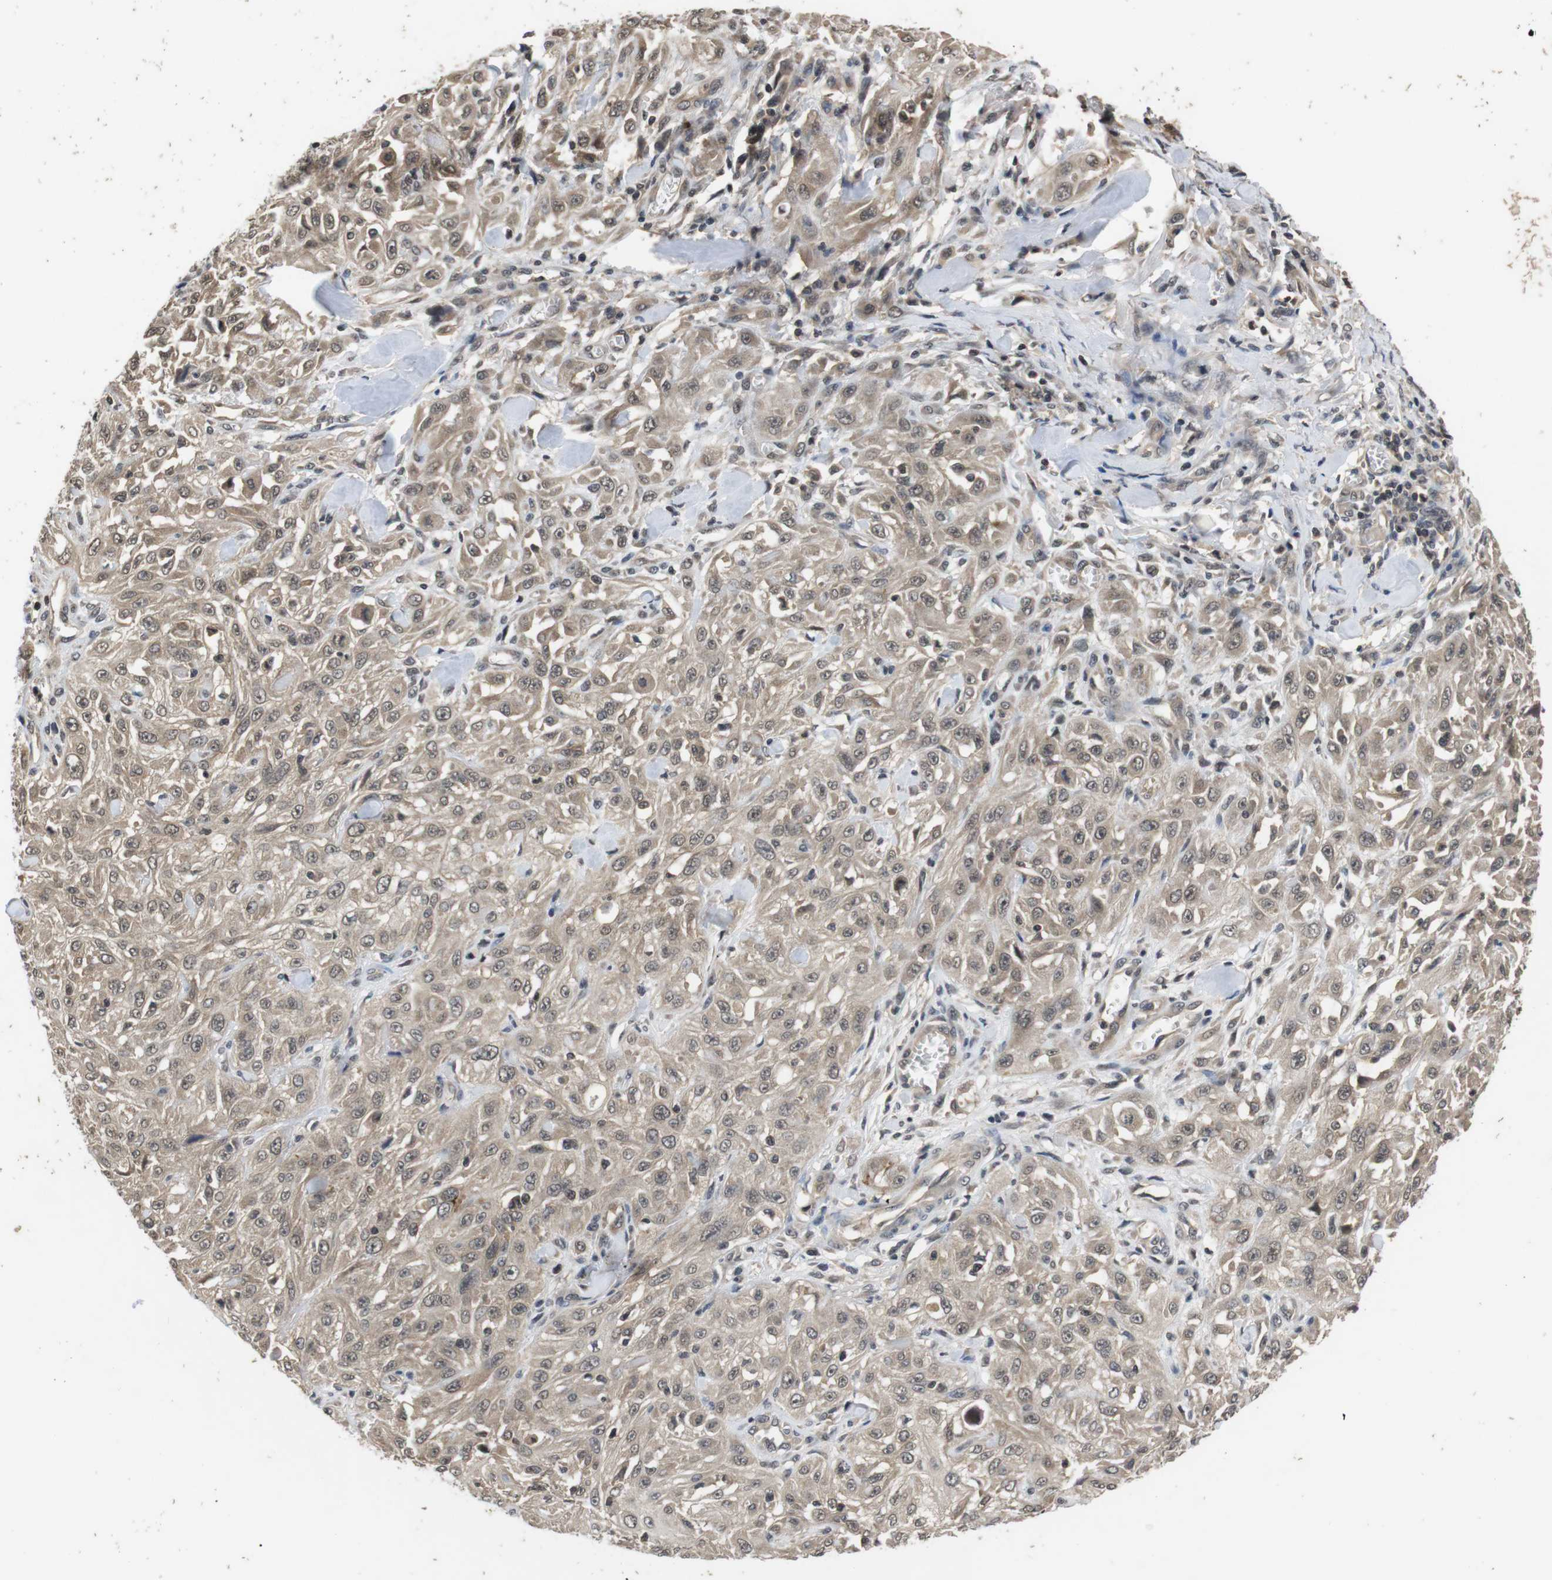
{"staining": {"intensity": "weak", "quantity": ">75%", "location": "cytoplasmic/membranous,nuclear"}, "tissue": "skin cancer", "cell_type": "Tumor cells", "image_type": "cancer", "snomed": [{"axis": "morphology", "description": "Squamous cell carcinoma, NOS"}, {"axis": "morphology", "description": "Squamous cell carcinoma, metastatic, NOS"}, {"axis": "topography", "description": "Skin"}, {"axis": "topography", "description": "Lymph node"}], "caption": "Skin cancer stained with IHC reveals weak cytoplasmic/membranous and nuclear positivity in about >75% of tumor cells. (IHC, brightfield microscopy, high magnification).", "gene": "FADD", "patient": {"sex": "male", "age": 75}}